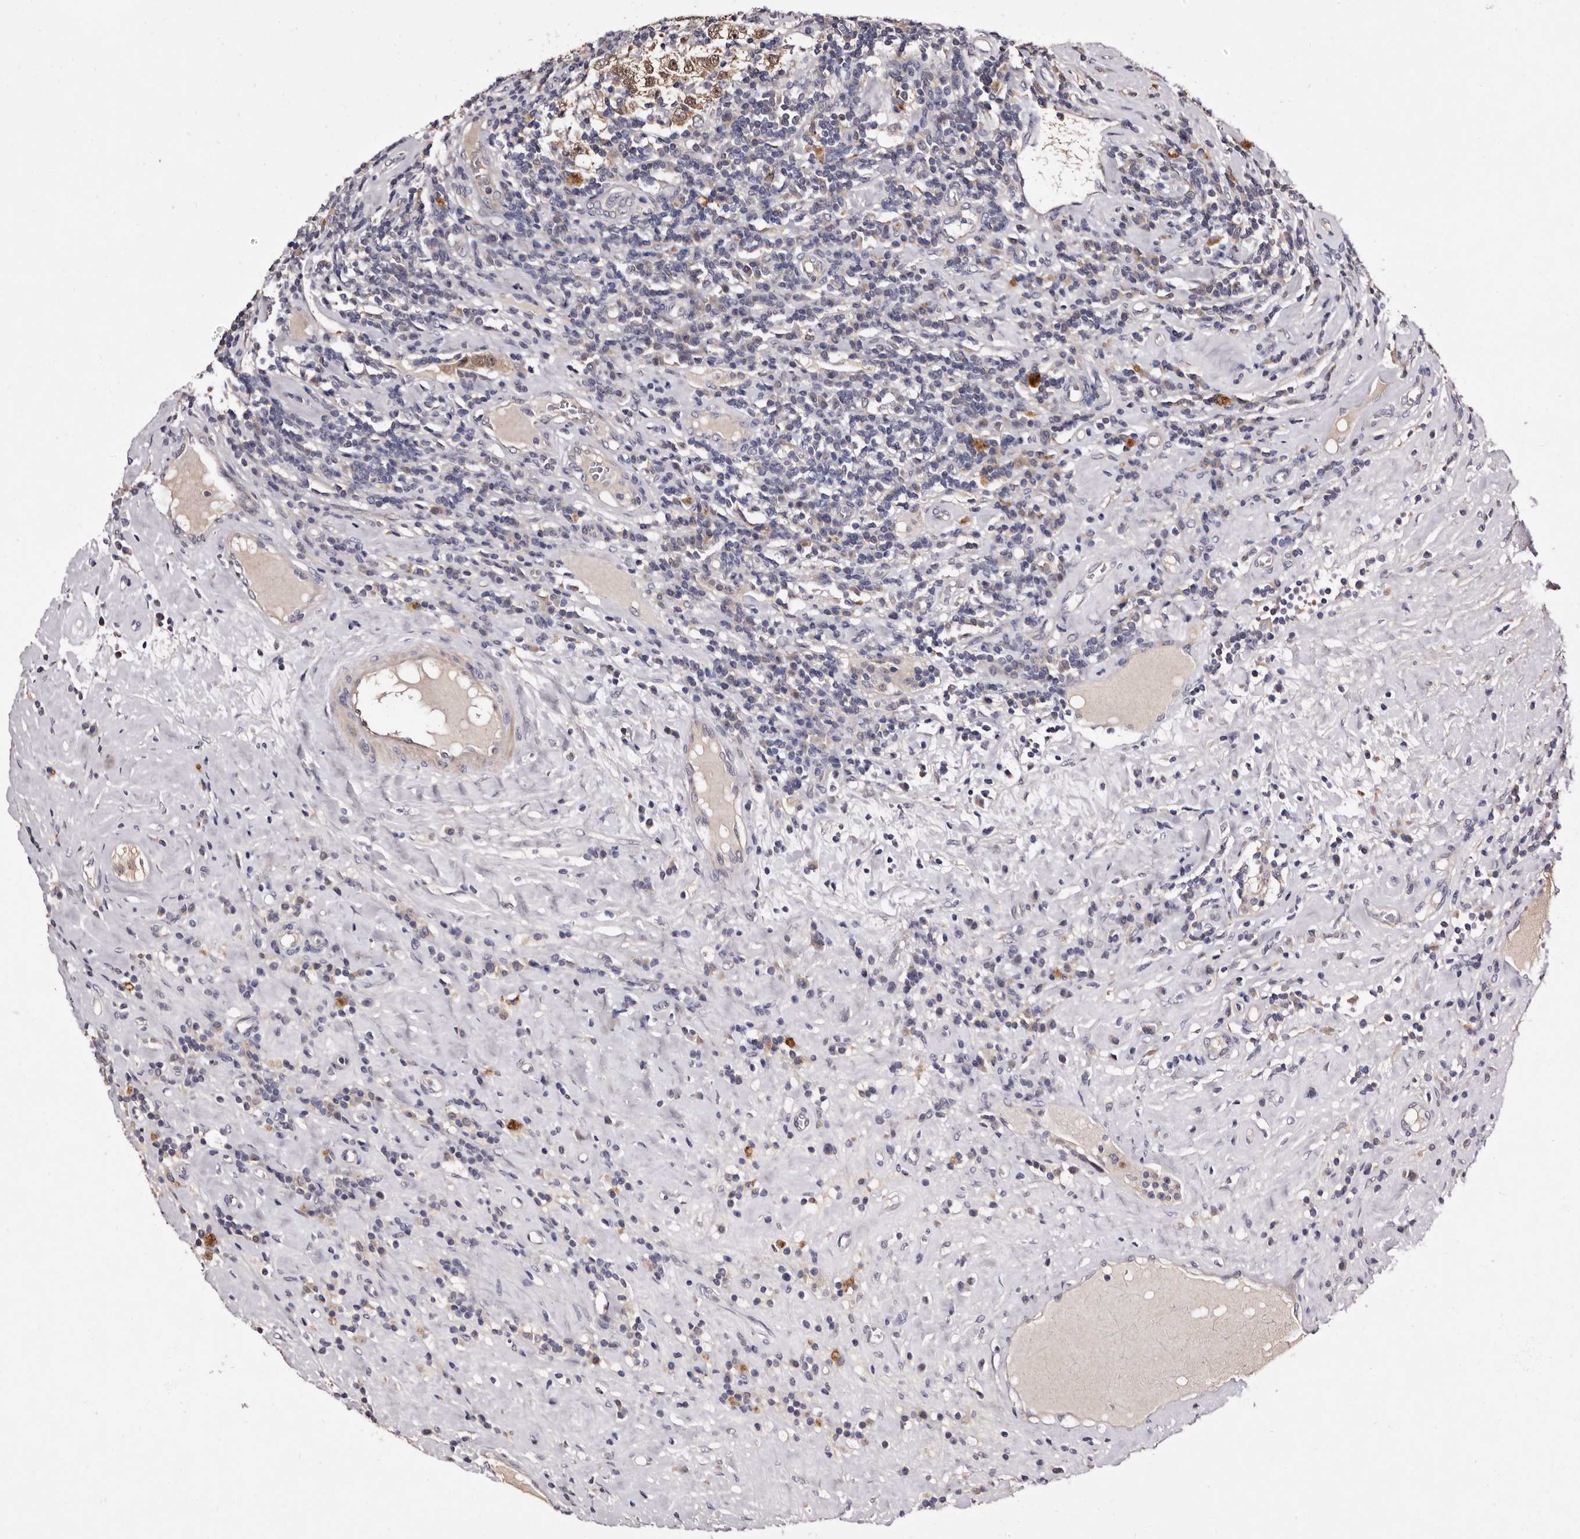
{"staining": {"intensity": "weak", "quantity": "<25%", "location": "cytoplasmic/membranous,nuclear"}, "tissue": "testis cancer", "cell_type": "Tumor cells", "image_type": "cancer", "snomed": [{"axis": "morphology", "description": "Seminoma, NOS"}, {"axis": "topography", "description": "Testis"}], "caption": "DAB (3,3'-diaminobenzidine) immunohistochemical staining of testis cancer displays no significant expression in tumor cells.", "gene": "LANCL2", "patient": {"sex": "male", "age": 41}}